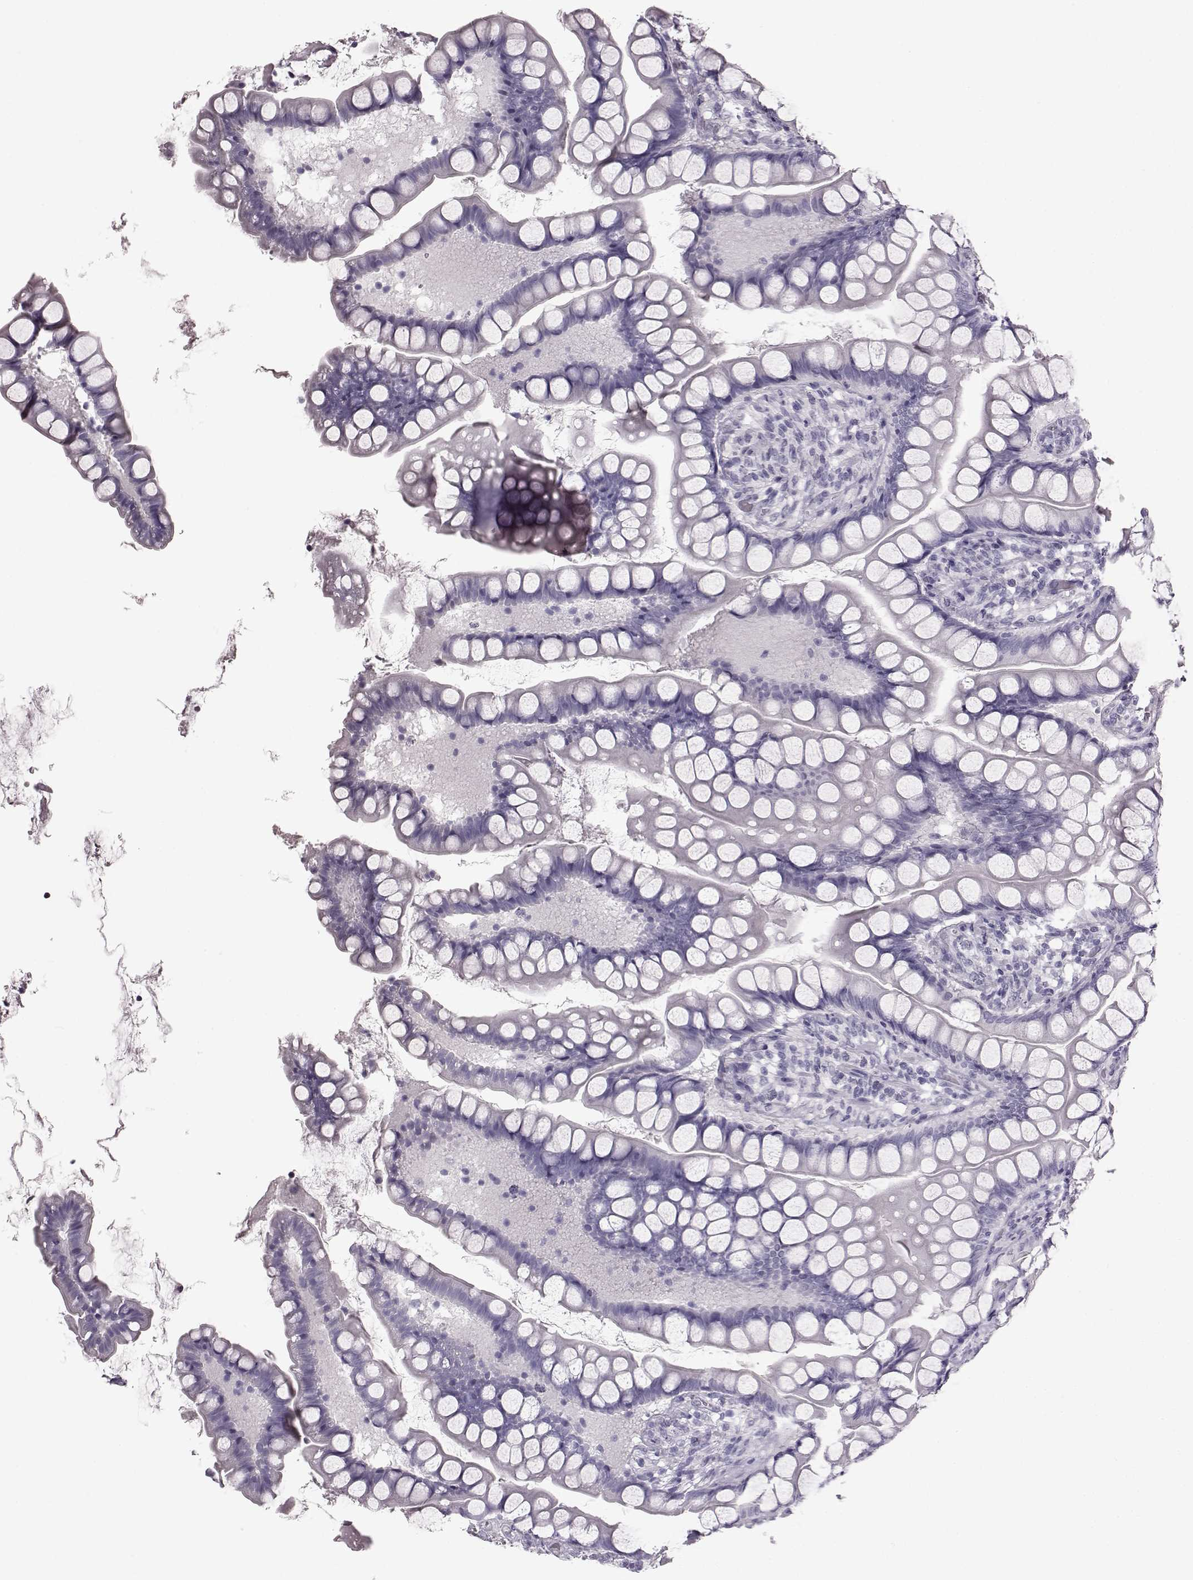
{"staining": {"intensity": "negative", "quantity": "none", "location": "none"}, "tissue": "small intestine", "cell_type": "Glandular cells", "image_type": "normal", "snomed": [{"axis": "morphology", "description": "Normal tissue, NOS"}, {"axis": "topography", "description": "Small intestine"}], "caption": "Immunohistochemistry (IHC) micrograph of benign small intestine: small intestine stained with DAB shows no significant protein positivity in glandular cells.", "gene": "TCHHL1", "patient": {"sex": "male", "age": 70}}